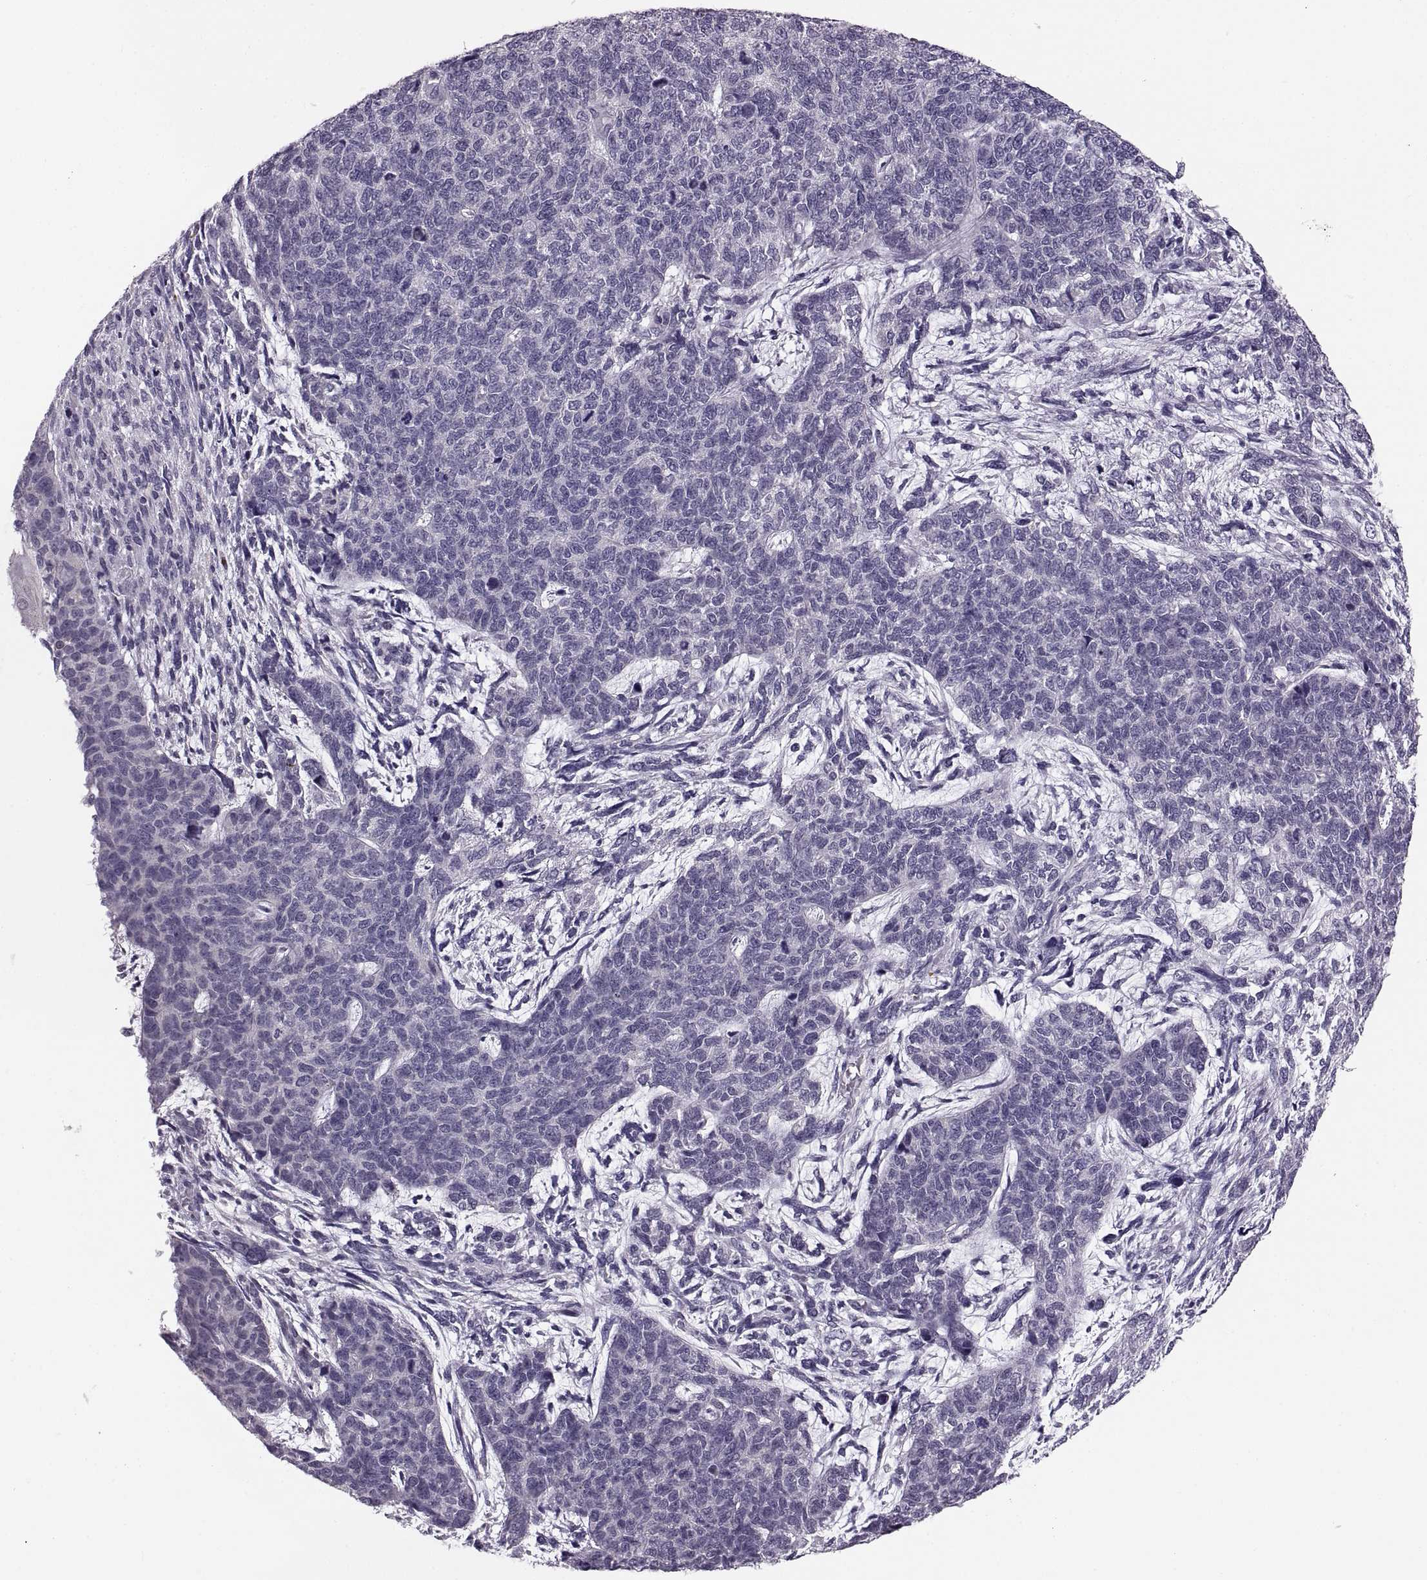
{"staining": {"intensity": "negative", "quantity": "none", "location": "none"}, "tissue": "cervical cancer", "cell_type": "Tumor cells", "image_type": "cancer", "snomed": [{"axis": "morphology", "description": "Squamous cell carcinoma, NOS"}, {"axis": "topography", "description": "Cervix"}], "caption": "This is an IHC micrograph of human cervical cancer (squamous cell carcinoma). There is no positivity in tumor cells.", "gene": "ADH6", "patient": {"sex": "female", "age": 63}}